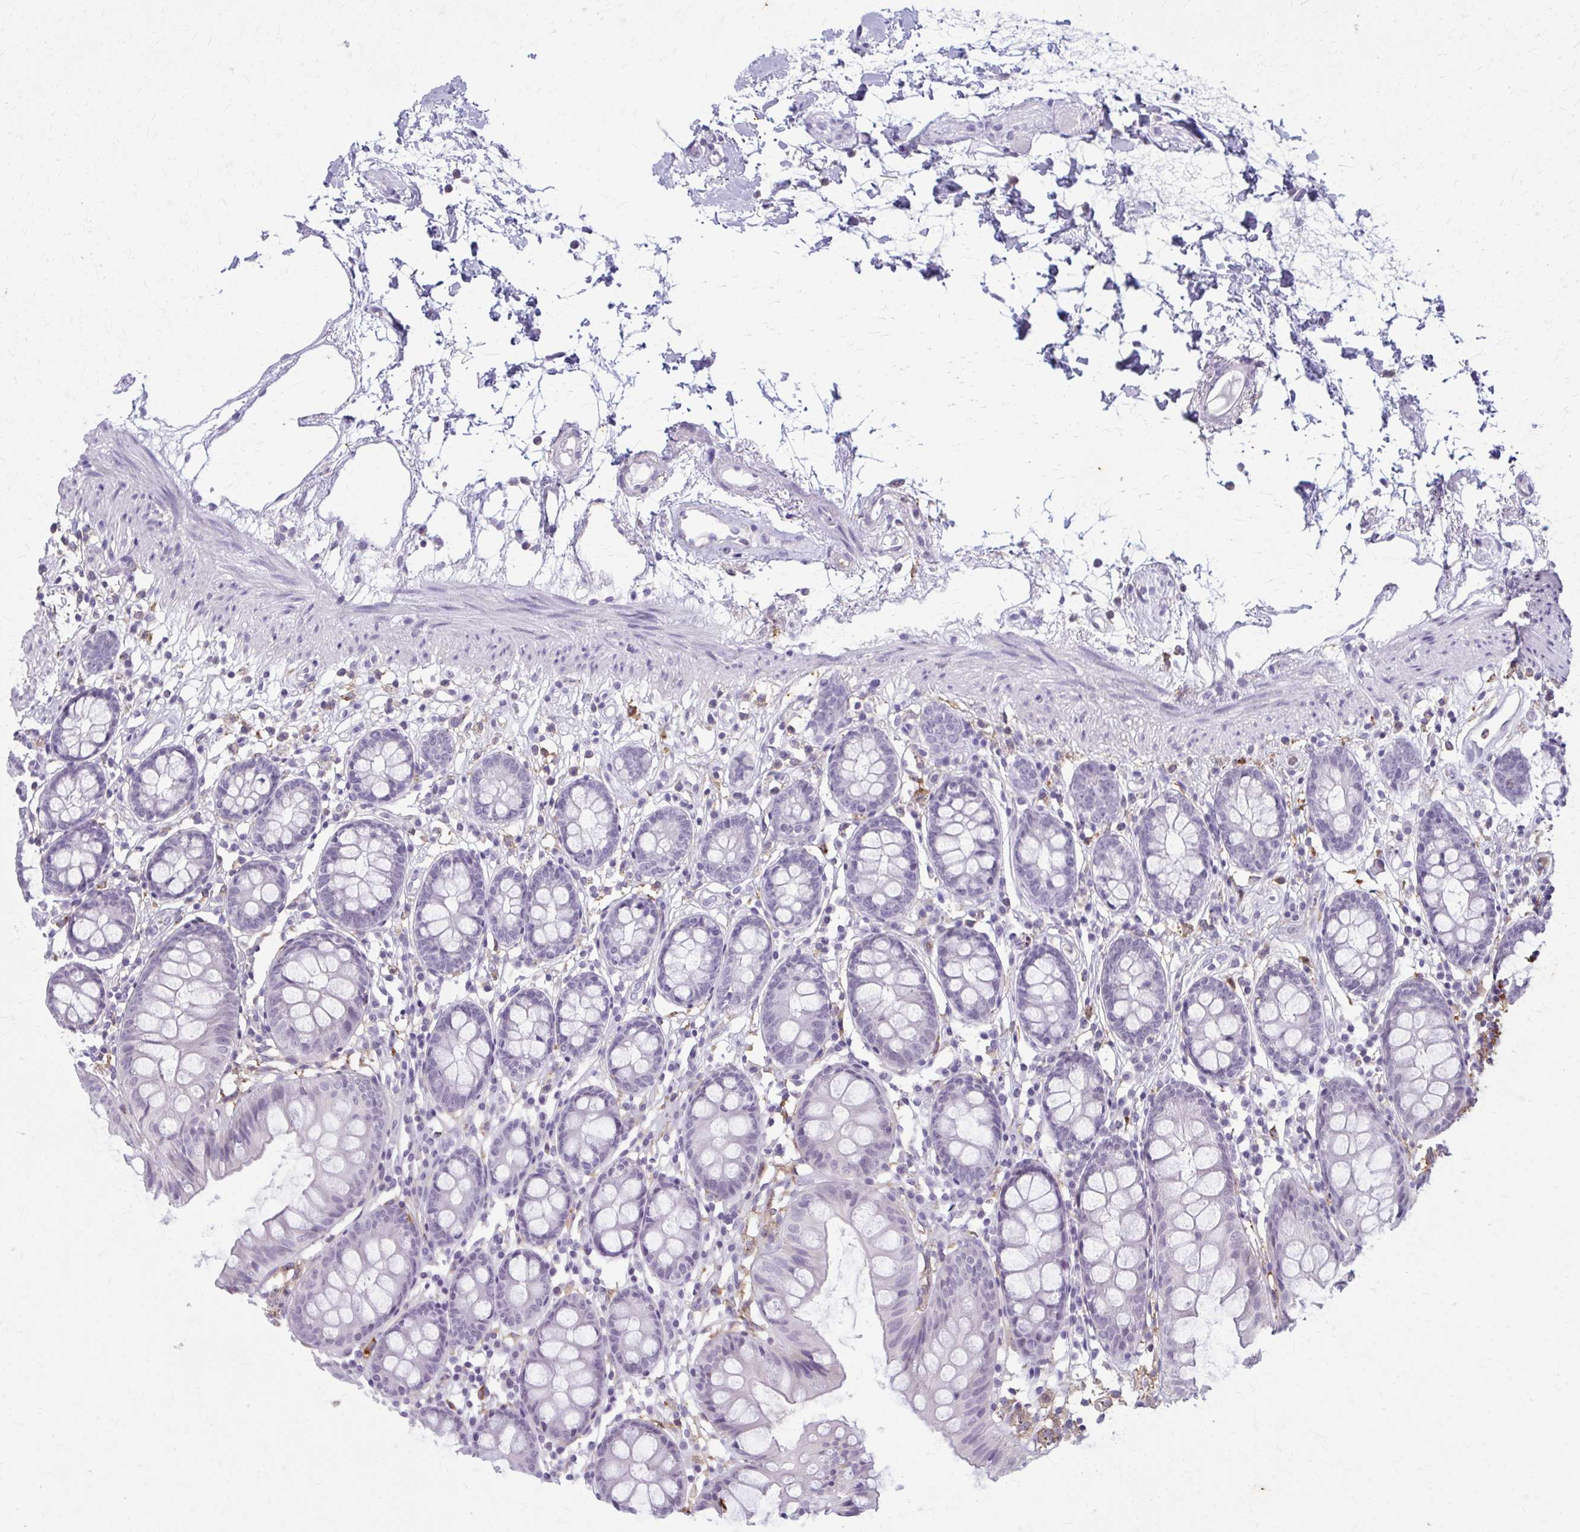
{"staining": {"intensity": "negative", "quantity": "none", "location": "none"}, "tissue": "colon", "cell_type": "Endothelial cells", "image_type": "normal", "snomed": [{"axis": "morphology", "description": "Normal tissue, NOS"}, {"axis": "topography", "description": "Colon"}], "caption": "Histopathology image shows no protein staining in endothelial cells of unremarkable colon. The staining was performed using DAB to visualize the protein expression in brown, while the nuclei were stained in blue with hematoxylin (Magnification: 20x).", "gene": "CARD9", "patient": {"sex": "female", "age": 84}}